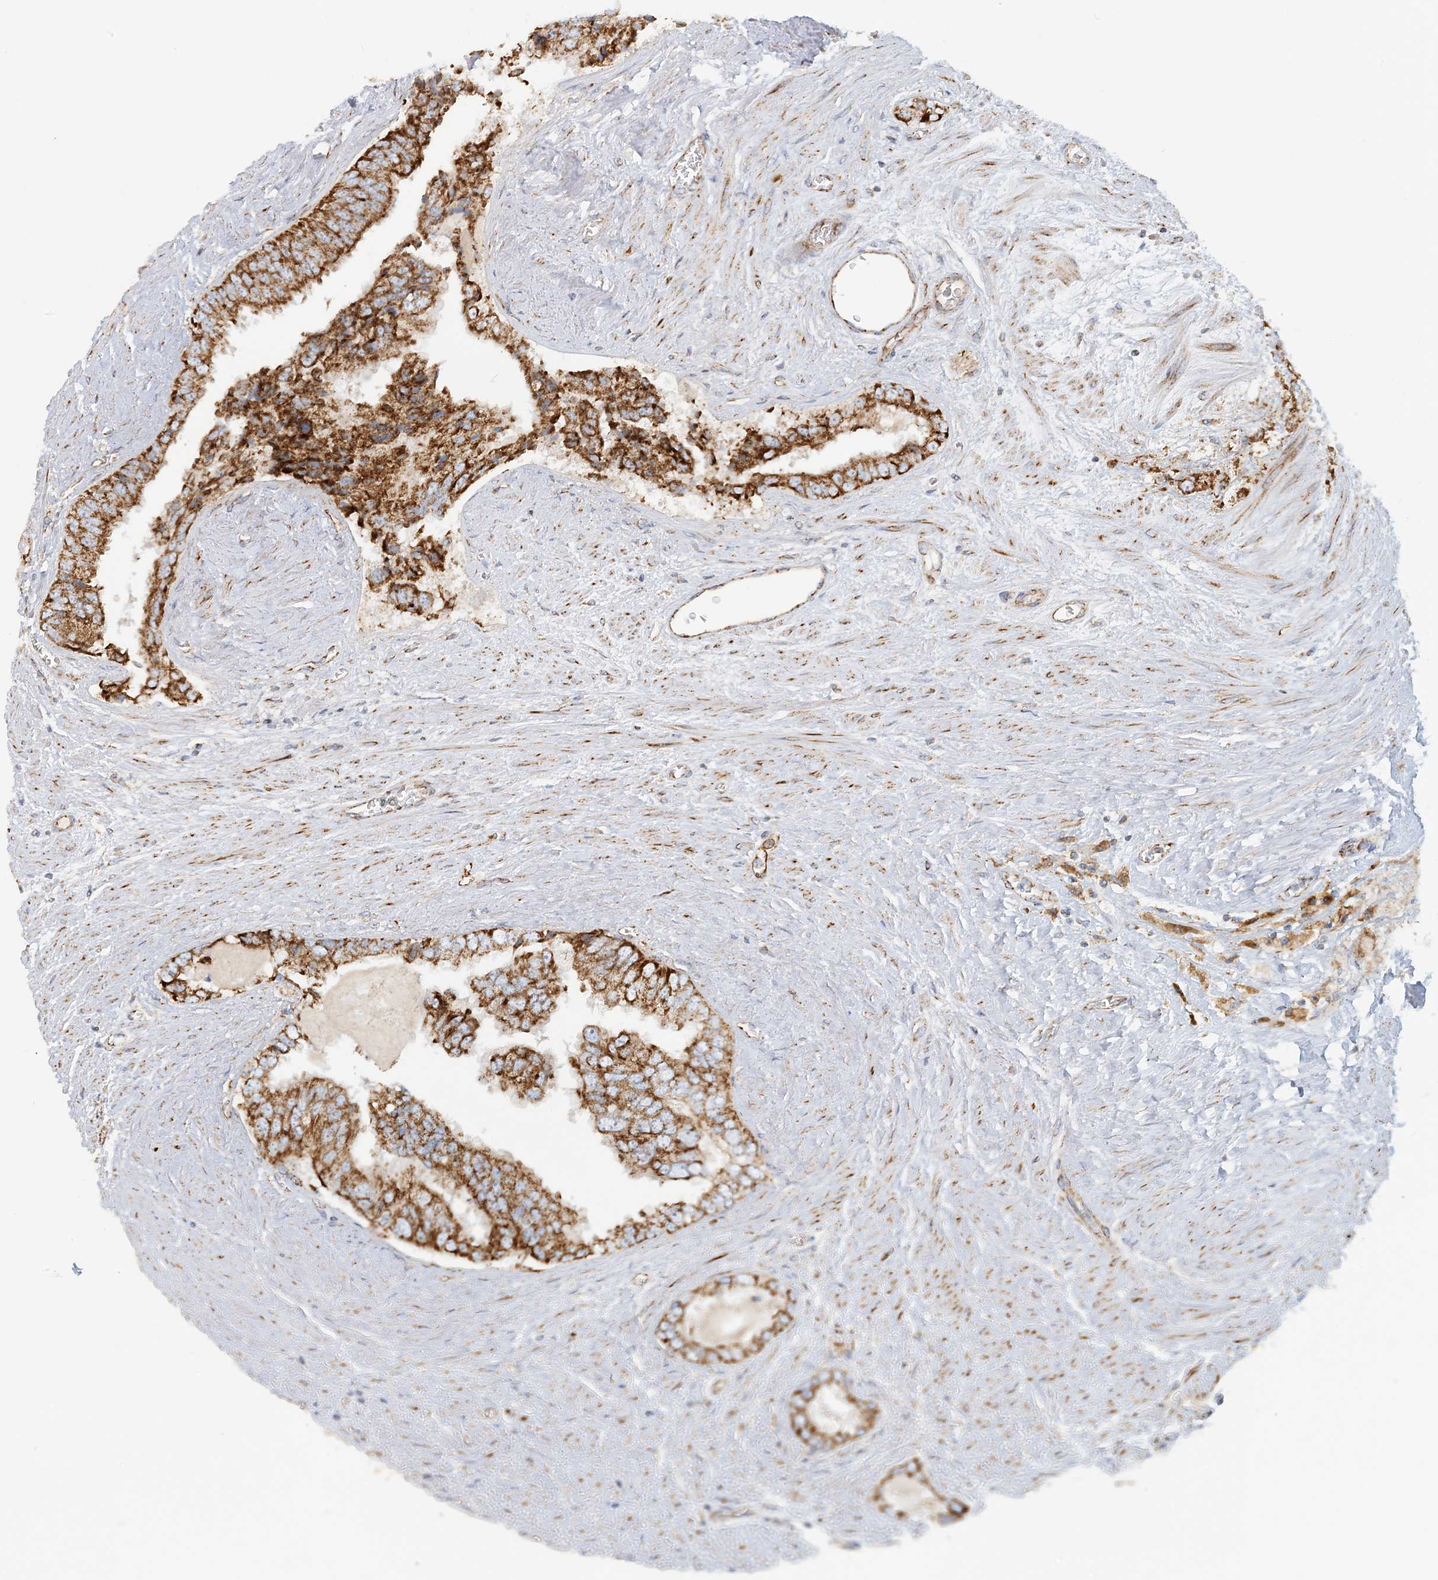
{"staining": {"intensity": "strong", "quantity": ">75%", "location": "cytoplasmic/membranous"}, "tissue": "prostate cancer", "cell_type": "Tumor cells", "image_type": "cancer", "snomed": [{"axis": "morphology", "description": "Adenocarcinoma, High grade"}, {"axis": "topography", "description": "Prostate"}], "caption": "Strong cytoplasmic/membranous positivity for a protein is seen in approximately >75% of tumor cells of adenocarcinoma (high-grade) (prostate) using immunohistochemistry.", "gene": "COA3", "patient": {"sex": "male", "age": 58}}